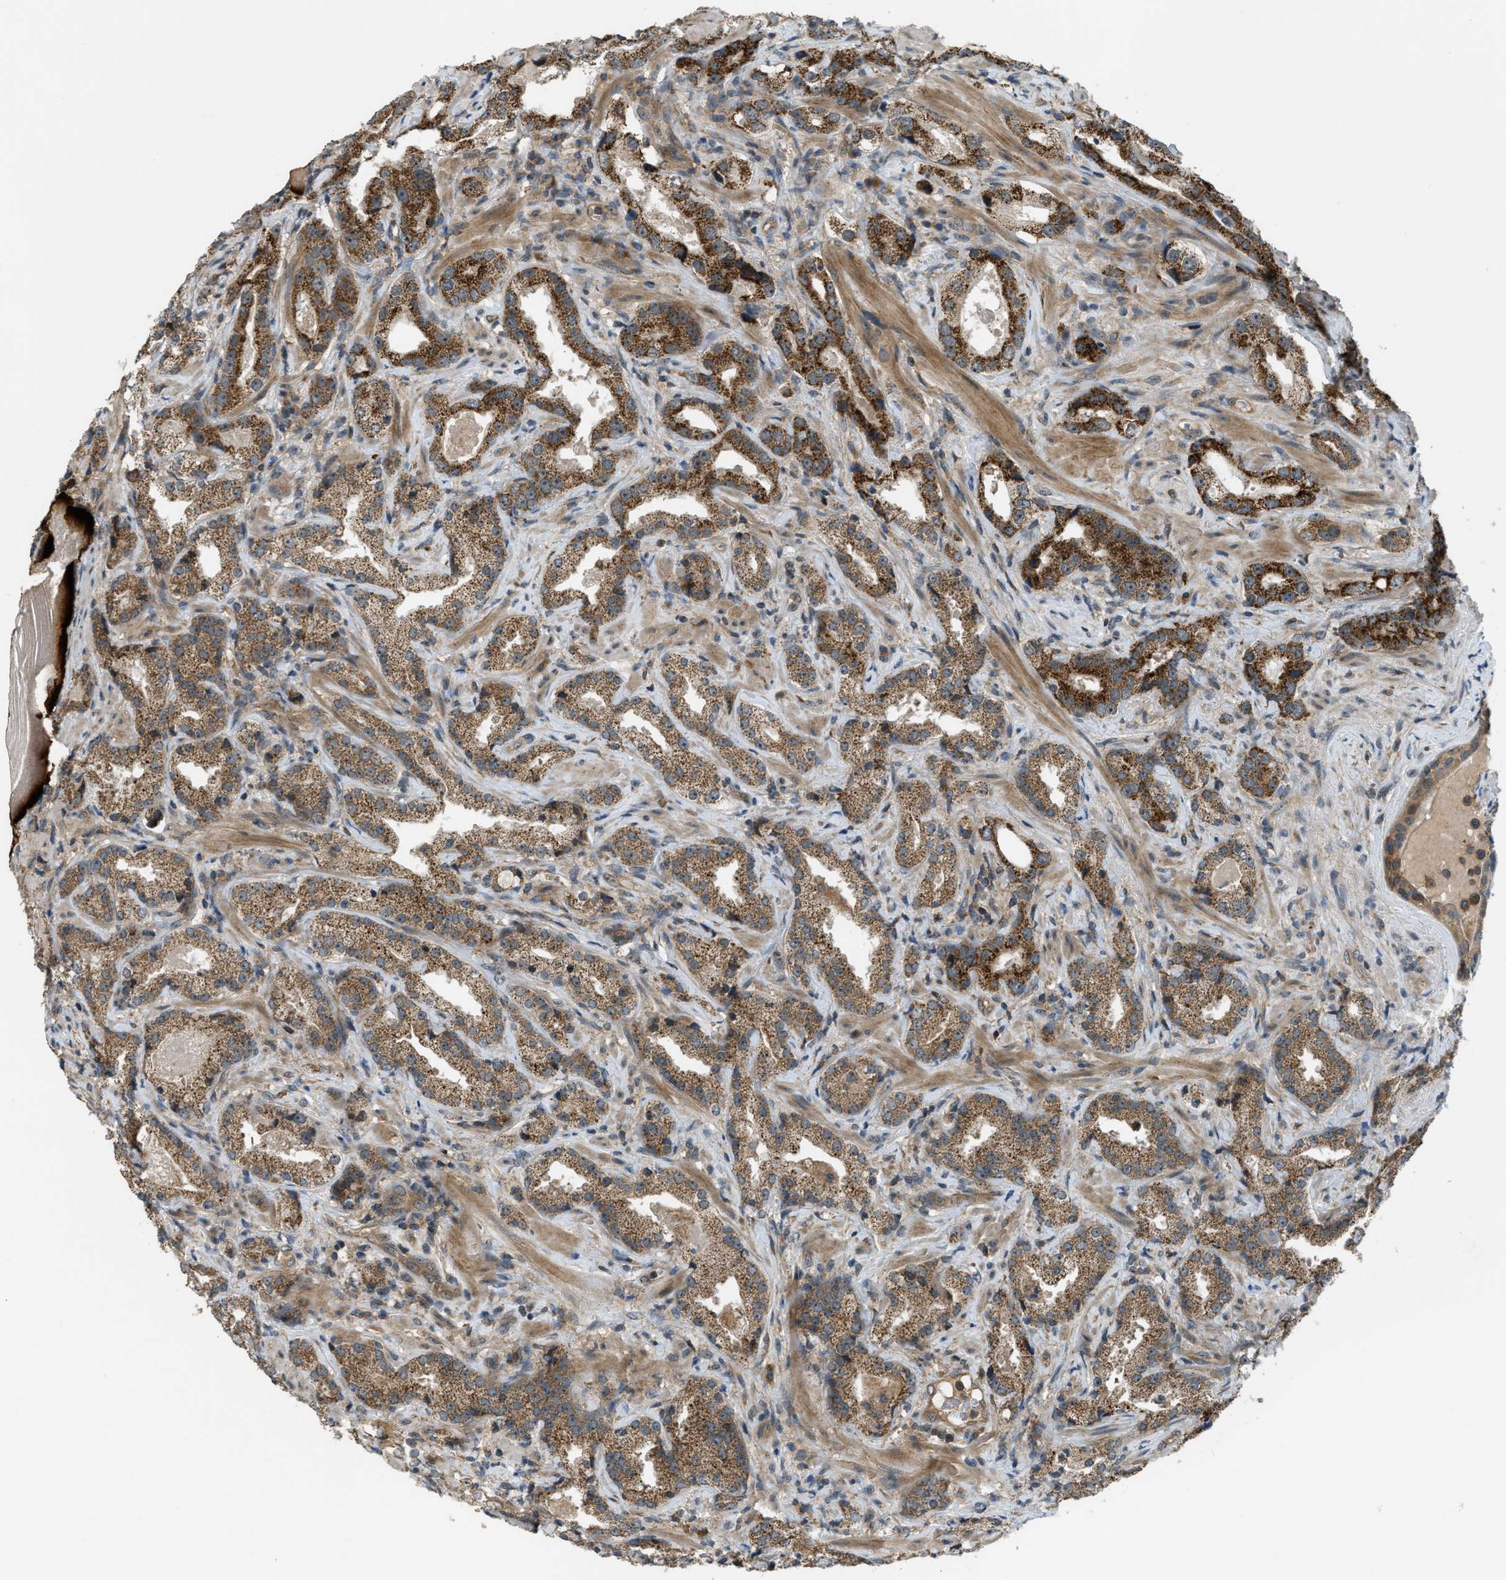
{"staining": {"intensity": "strong", "quantity": ">75%", "location": "cytoplasmic/membranous"}, "tissue": "prostate cancer", "cell_type": "Tumor cells", "image_type": "cancer", "snomed": [{"axis": "morphology", "description": "Adenocarcinoma, High grade"}, {"axis": "topography", "description": "Prostate"}], "caption": "The micrograph reveals a brown stain indicating the presence of a protein in the cytoplasmic/membranous of tumor cells in prostate cancer (adenocarcinoma (high-grade)). Using DAB (3,3'-diaminobenzidine) (brown) and hematoxylin (blue) stains, captured at high magnification using brightfield microscopy.", "gene": "ZNF71", "patient": {"sex": "male", "age": 63}}